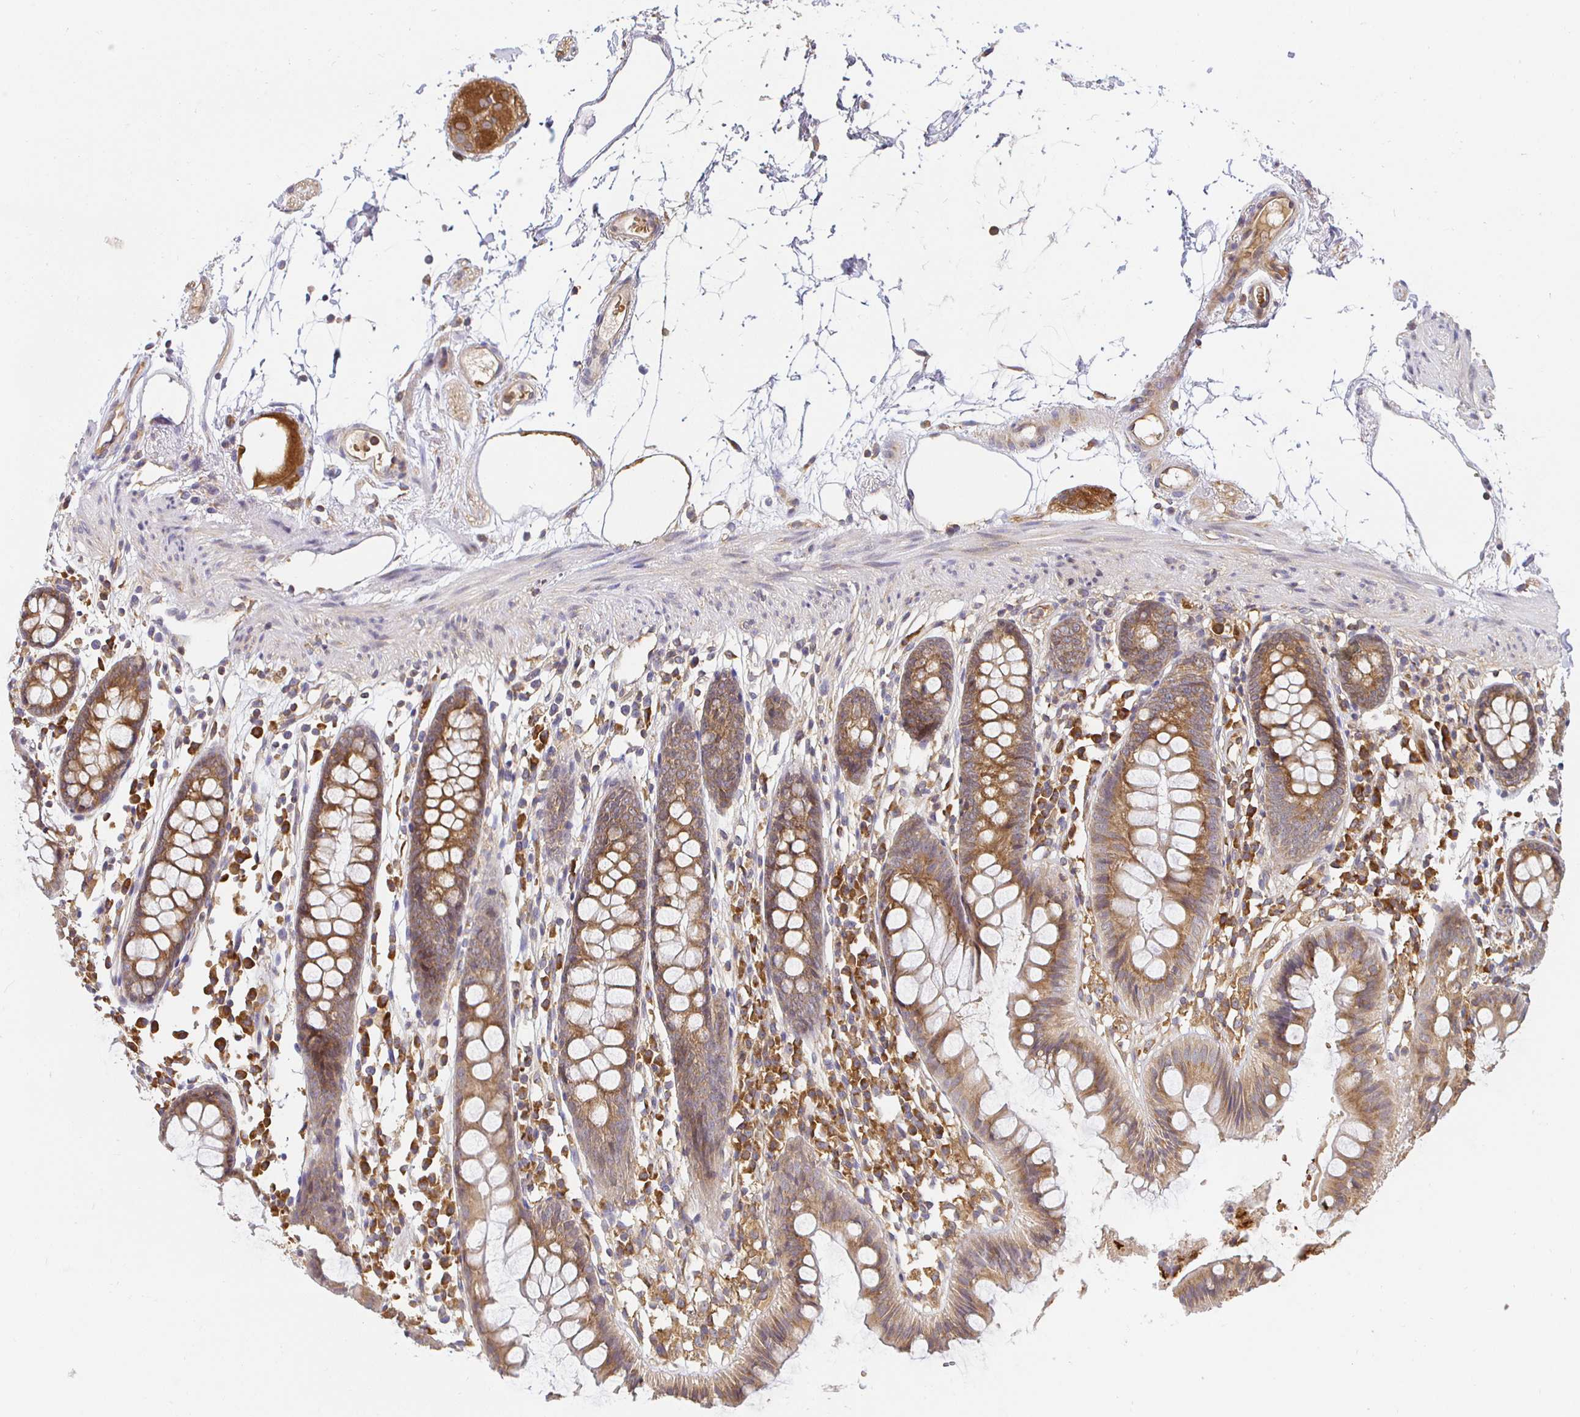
{"staining": {"intensity": "weak", "quantity": "25%-75%", "location": "cytoplasmic/membranous"}, "tissue": "colon", "cell_type": "Endothelial cells", "image_type": "normal", "snomed": [{"axis": "morphology", "description": "Normal tissue, NOS"}, {"axis": "topography", "description": "Colon"}], "caption": "This photomicrograph shows immunohistochemistry staining of unremarkable human colon, with low weak cytoplasmic/membranous expression in about 25%-75% of endothelial cells.", "gene": "IRAK1", "patient": {"sex": "female", "age": 84}}